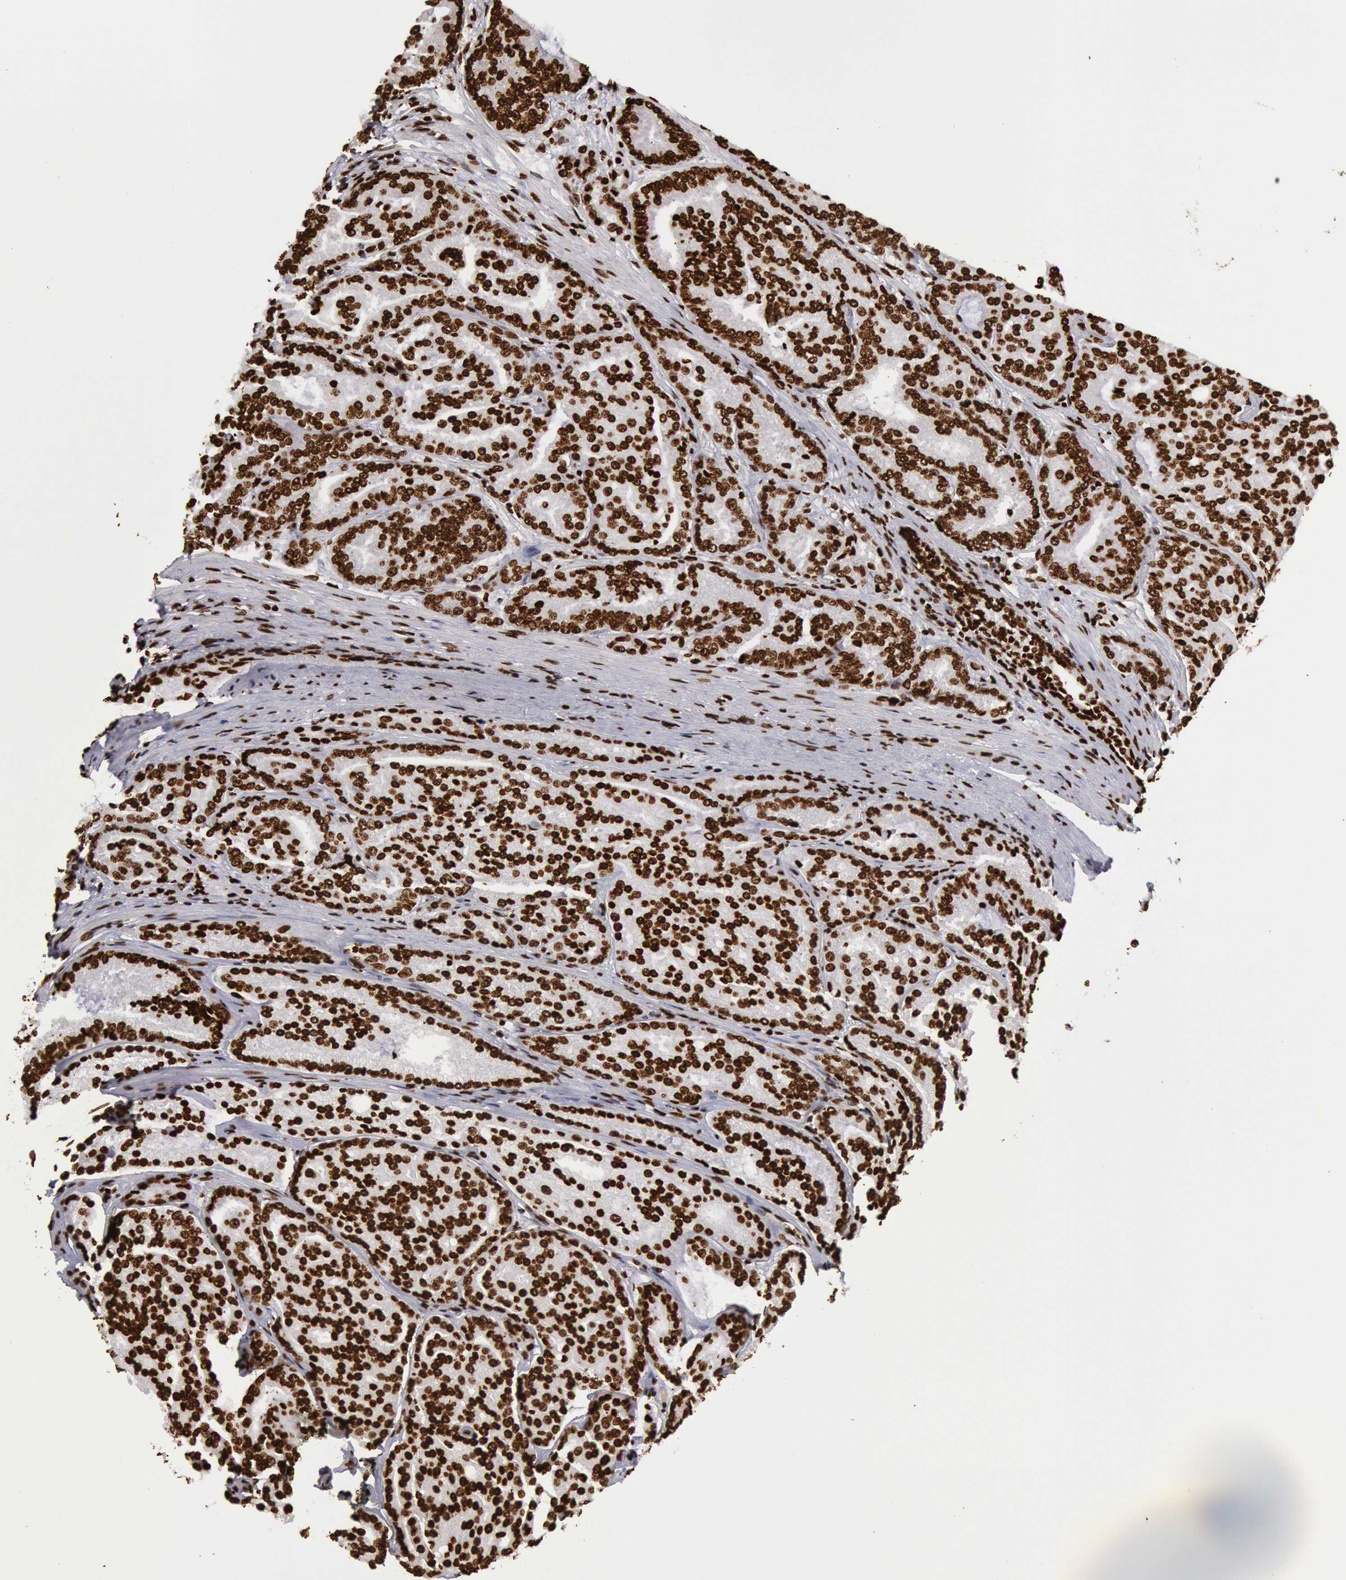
{"staining": {"intensity": "strong", "quantity": ">75%", "location": "nuclear"}, "tissue": "prostate cancer", "cell_type": "Tumor cells", "image_type": "cancer", "snomed": [{"axis": "morphology", "description": "Adenocarcinoma, High grade"}, {"axis": "topography", "description": "Prostate"}], "caption": "Prostate high-grade adenocarcinoma stained with DAB (3,3'-diaminobenzidine) immunohistochemistry (IHC) exhibits high levels of strong nuclear staining in approximately >75% of tumor cells. The staining was performed using DAB to visualize the protein expression in brown, while the nuclei were stained in blue with hematoxylin (Magnification: 20x).", "gene": "H3-4", "patient": {"sex": "male", "age": 64}}